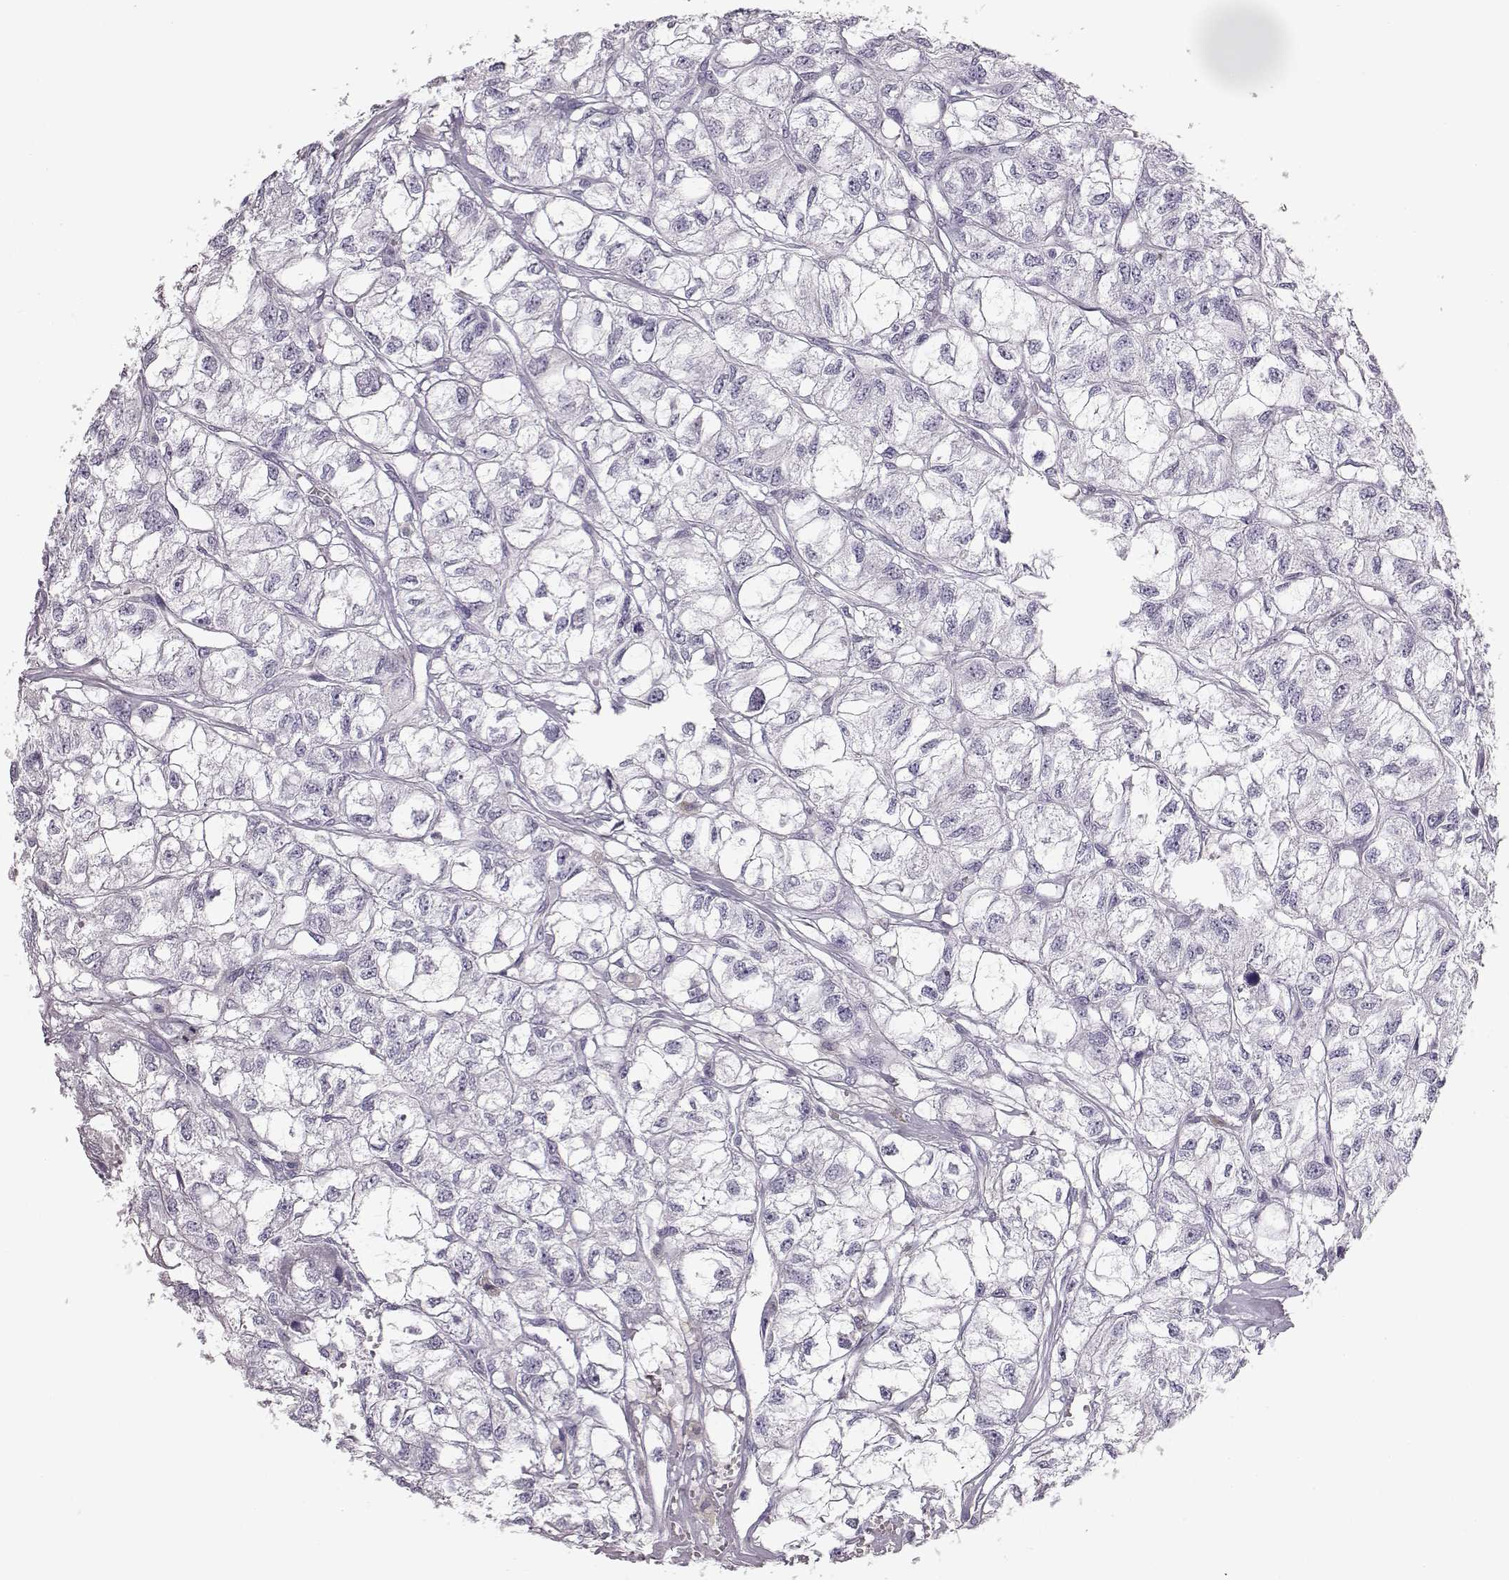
{"staining": {"intensity": "negative", "quantity": "none", "location": "none"}, "tissue": "renal cancer", "cell_type": "Tumor cells", "image_type": "cancer", "snomed": [{"axis": "morphology", "description": "Adenocarcinoma, NOS"}, {"axis": "topography", "description": "Kidney"}], "caption": "The photomicrograph demonstrates no significant staining in tumor cells of renal cancer (adenocarcinoma).", "gene": "BFSP2", "patient": {"sex": "male", "age": 56}}